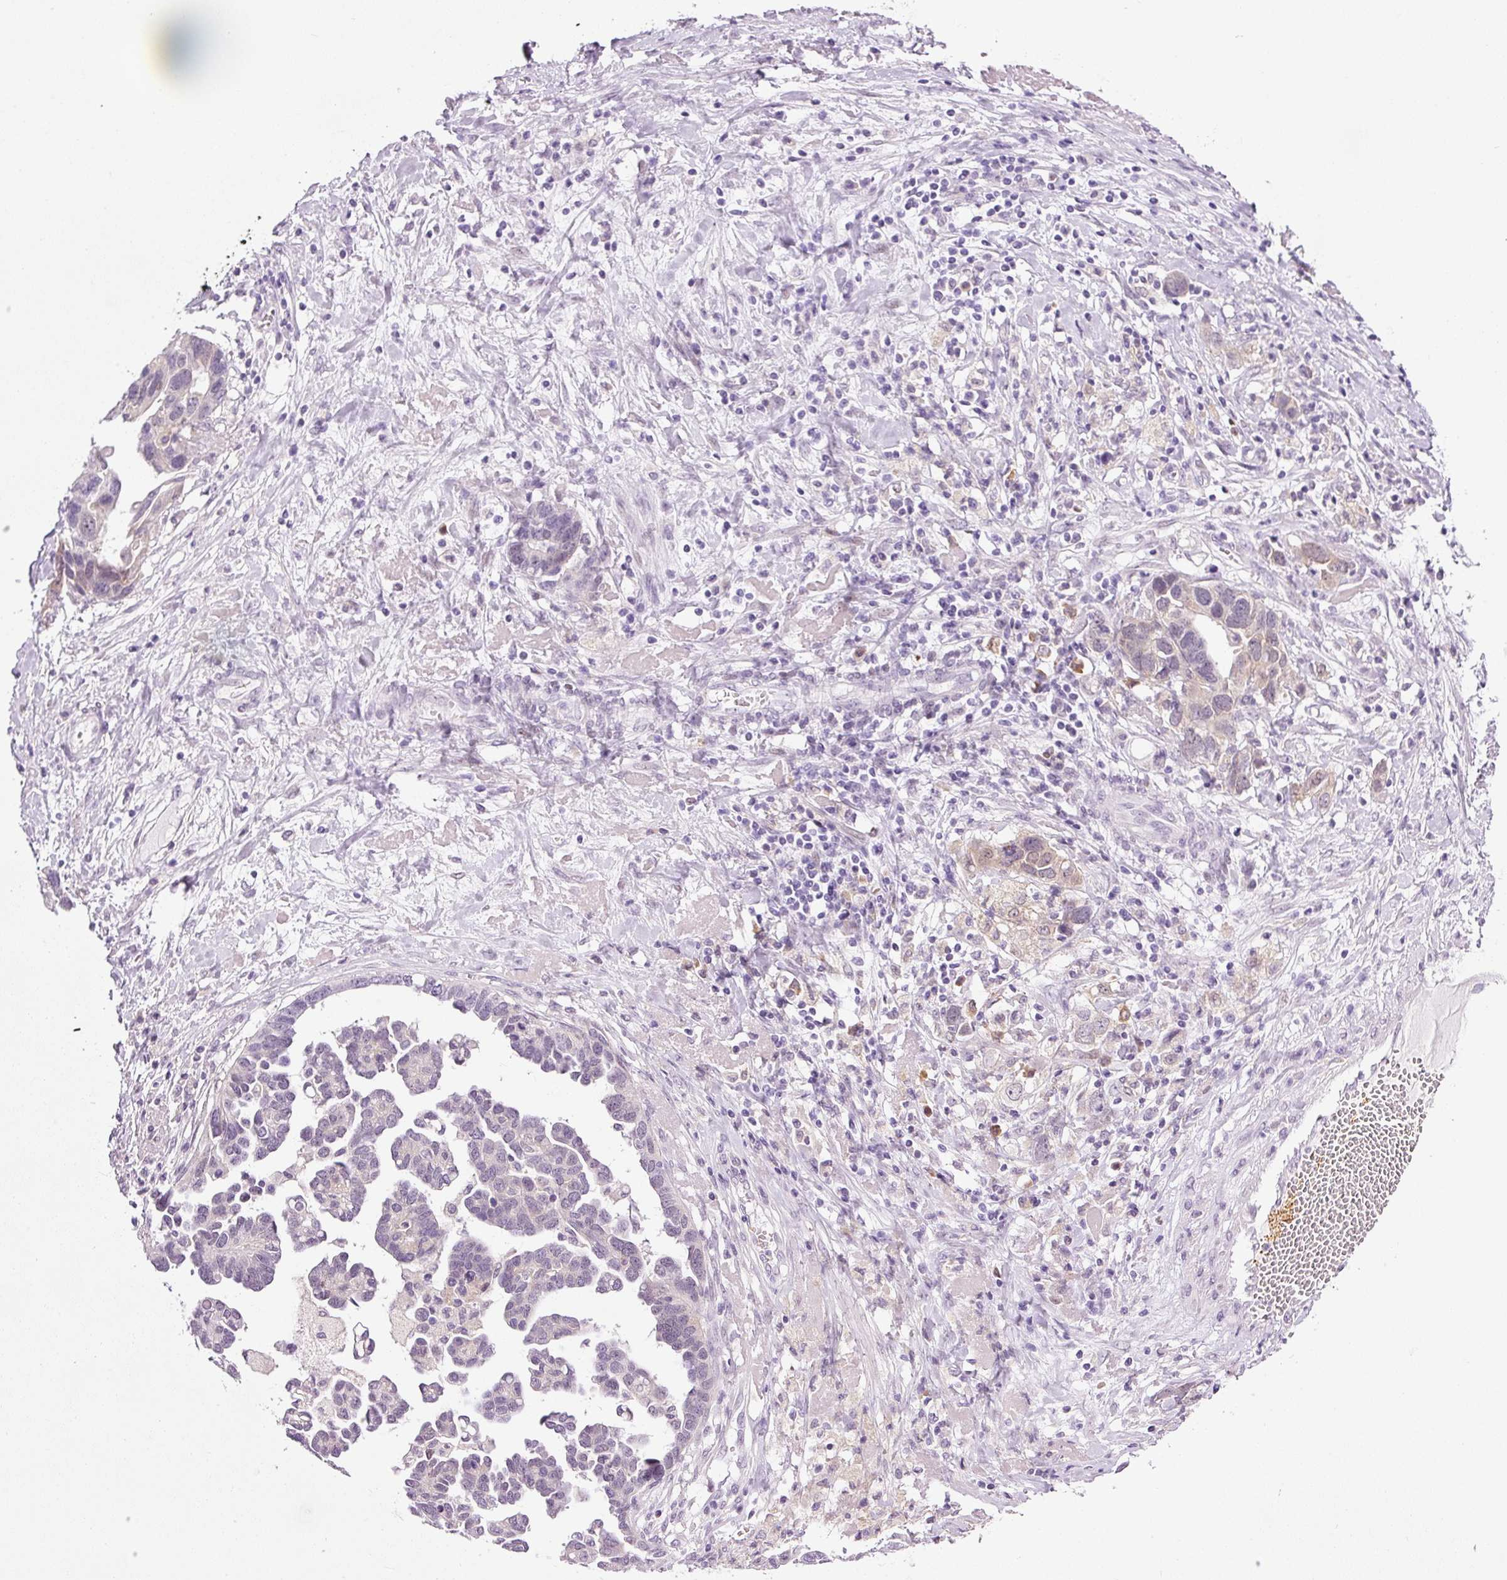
{"staining": {"intensity": "weak", "quantity": "<25%", "location": "cytoplasmic/membranous"}, "tissue": "ovarian cancer", "cell_type": "Tumor cells", "image_type": "cancer", "snomed": [{"axis": "morphology", "description": "Cystadenocarcinoma, serous, NOS"}, {"axis": "topography", "description": "Ovary"}], "caption": "Human ovarian cancer stained for a protein using immunohistochemistry reveals no positivity in tumor cells.", "gene": "SRC", "patient": {"sex": "female", "age": 54}}